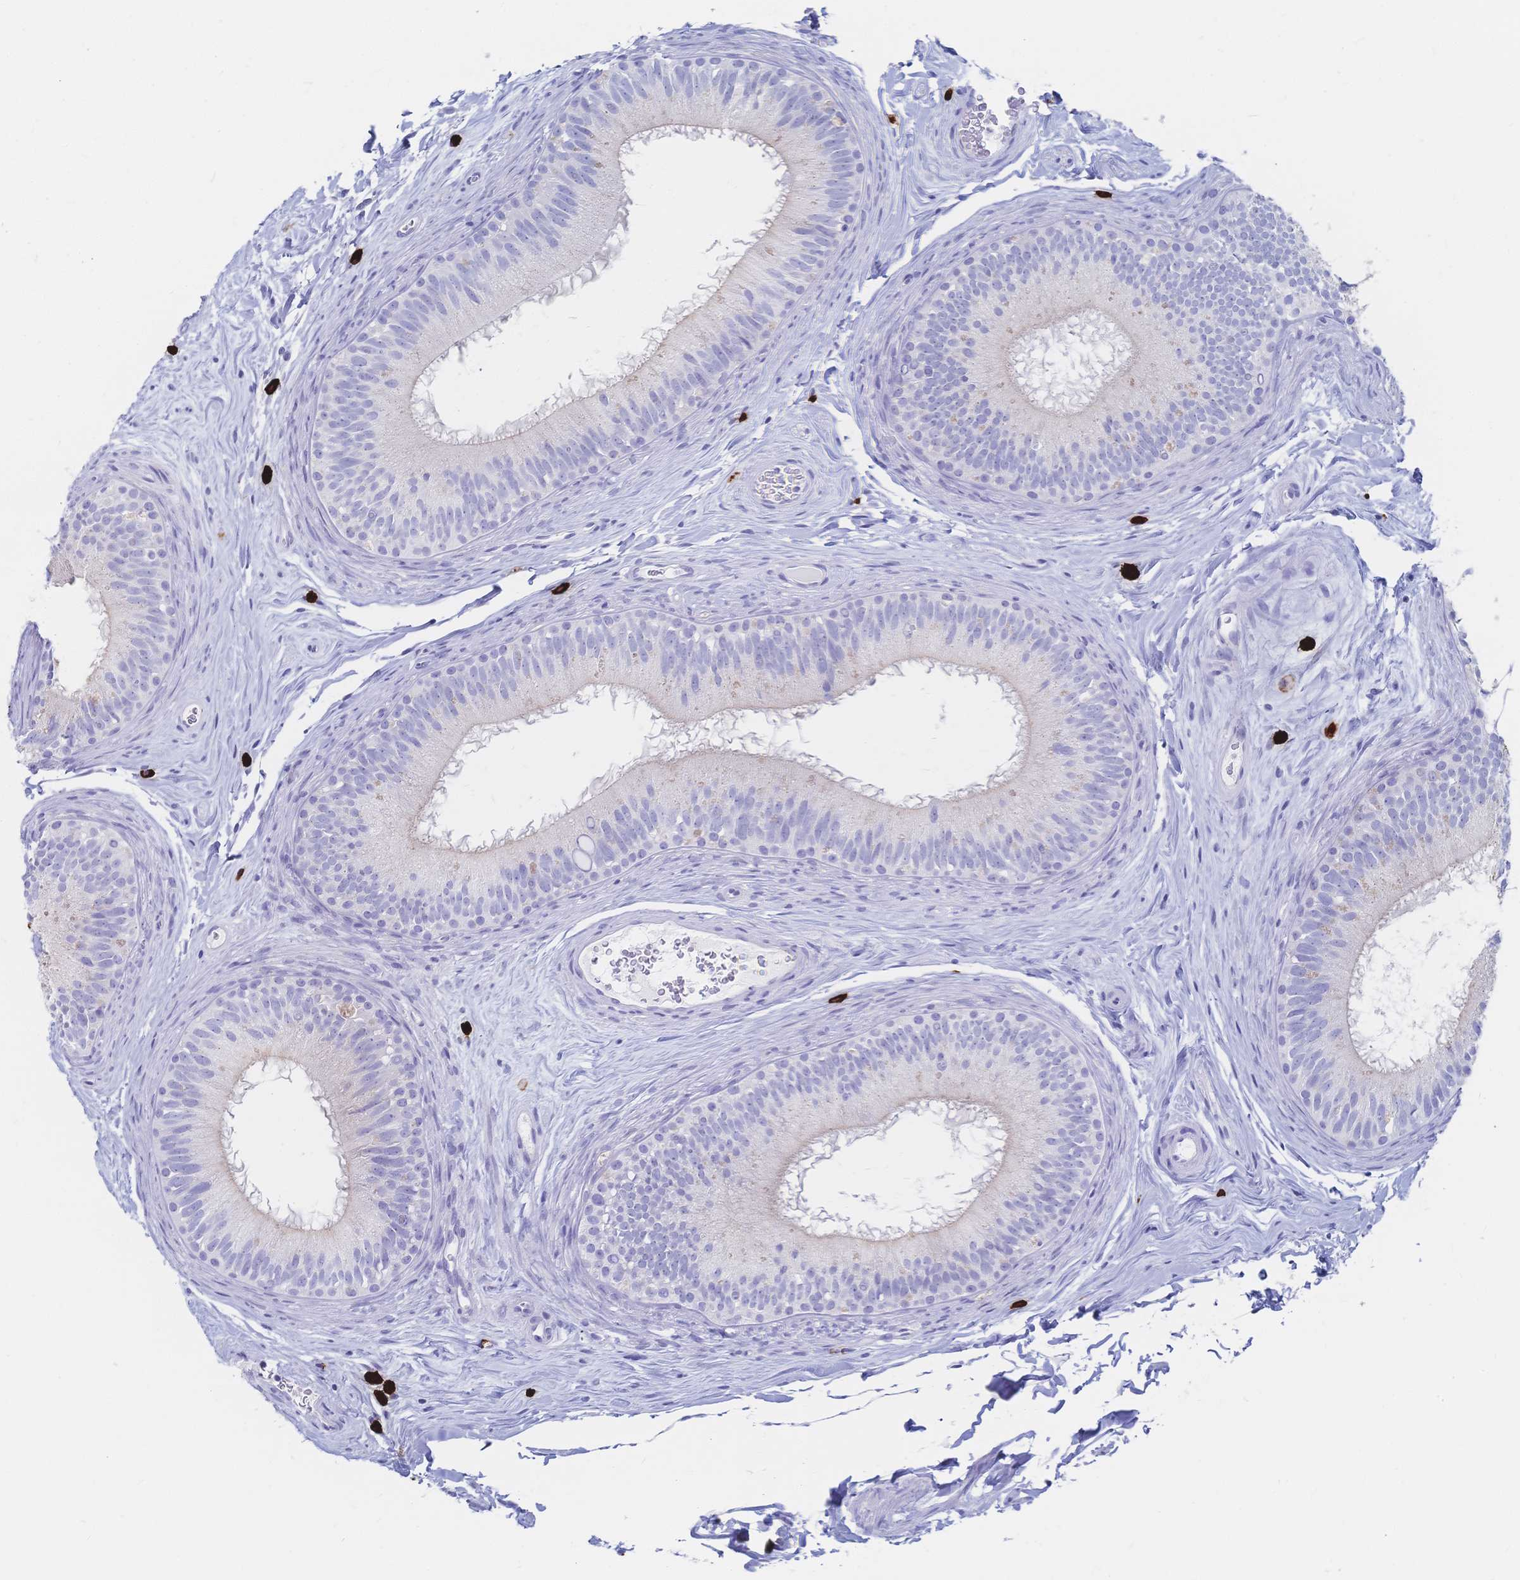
{"staining": {"intensity": "negative", "quantity": "none", "location": "none"}, "tissue": "epididymis", "cell_type": "Glandular cells", "image_type": "normal", "snomed": [{"axis": "morphology", "description": "Normal tissue, NOS"}, {"axis": "topography", "description": "Epididymis"}], "caption": "Epididymis was stained to show a protein in brown. There is no significant expression in glandular cells. (DAB (3,3'-diaminobenzidine) immunohistochemistry, high magnification).", "gene": "IL2RB", "patient": {"sex": "male", "age": 44}}